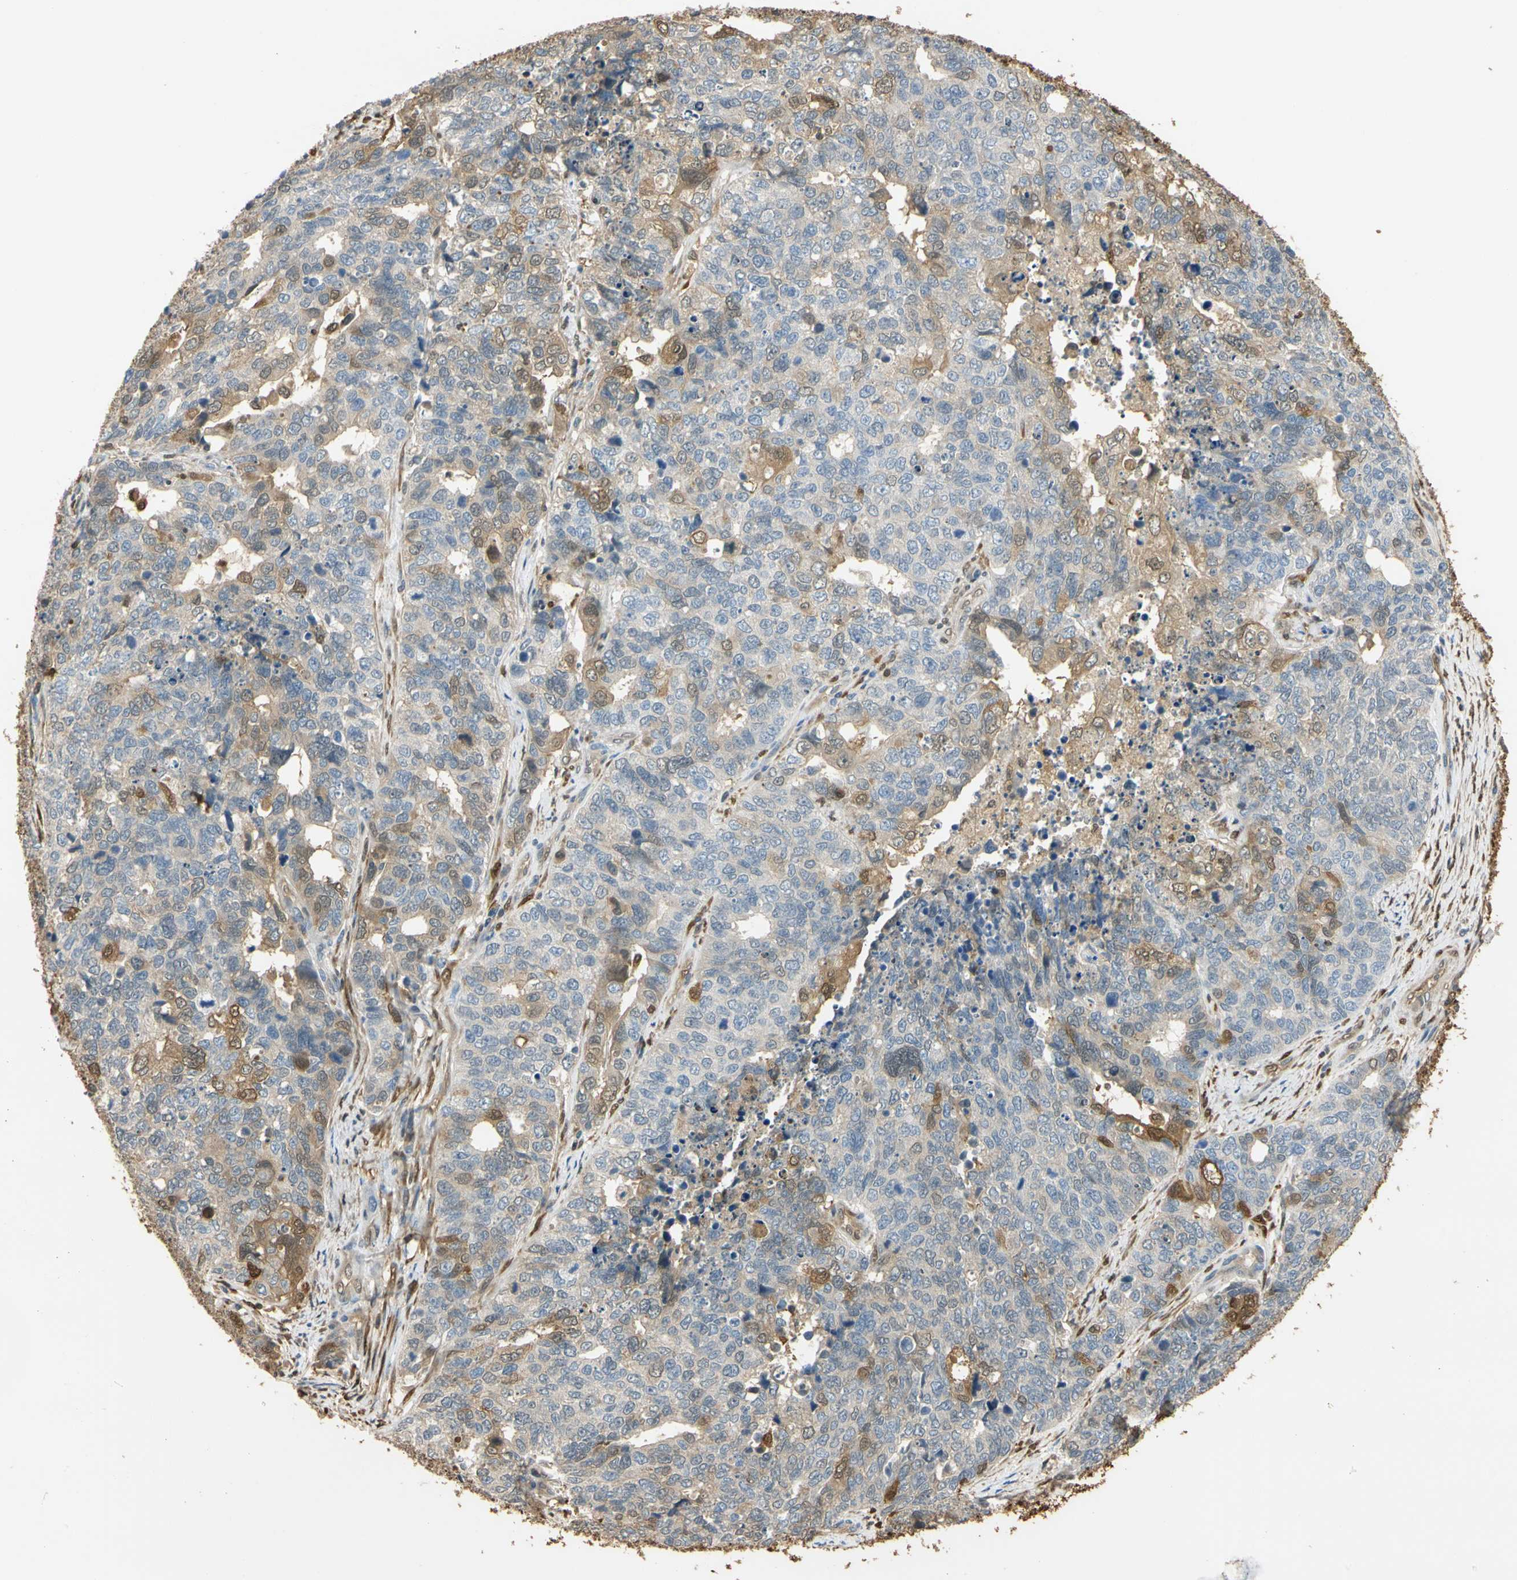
{"staining": {"intensity": "moderate", "quantity": "<25%", "location": "cytoplasmic/membranous,nuclear"}, "tissue": "cervical cancer", "cell_type": "Tumor cells", "image_type": "cancer", "snomed": [{"axis": "morphology", "description": "Squamous cell carcinoma, NOS"}, {"axis": "topography", "description": "Cervix"}], "caption": "Squamous cell carcinoma (cervical) stained with a brown dye displays moderate cytoplasmic/membranous and nuclear positive expression in approximately <25% of tumor cells.", "gene": "S100A6", "patient": {"sex": "female", "age": 63}}